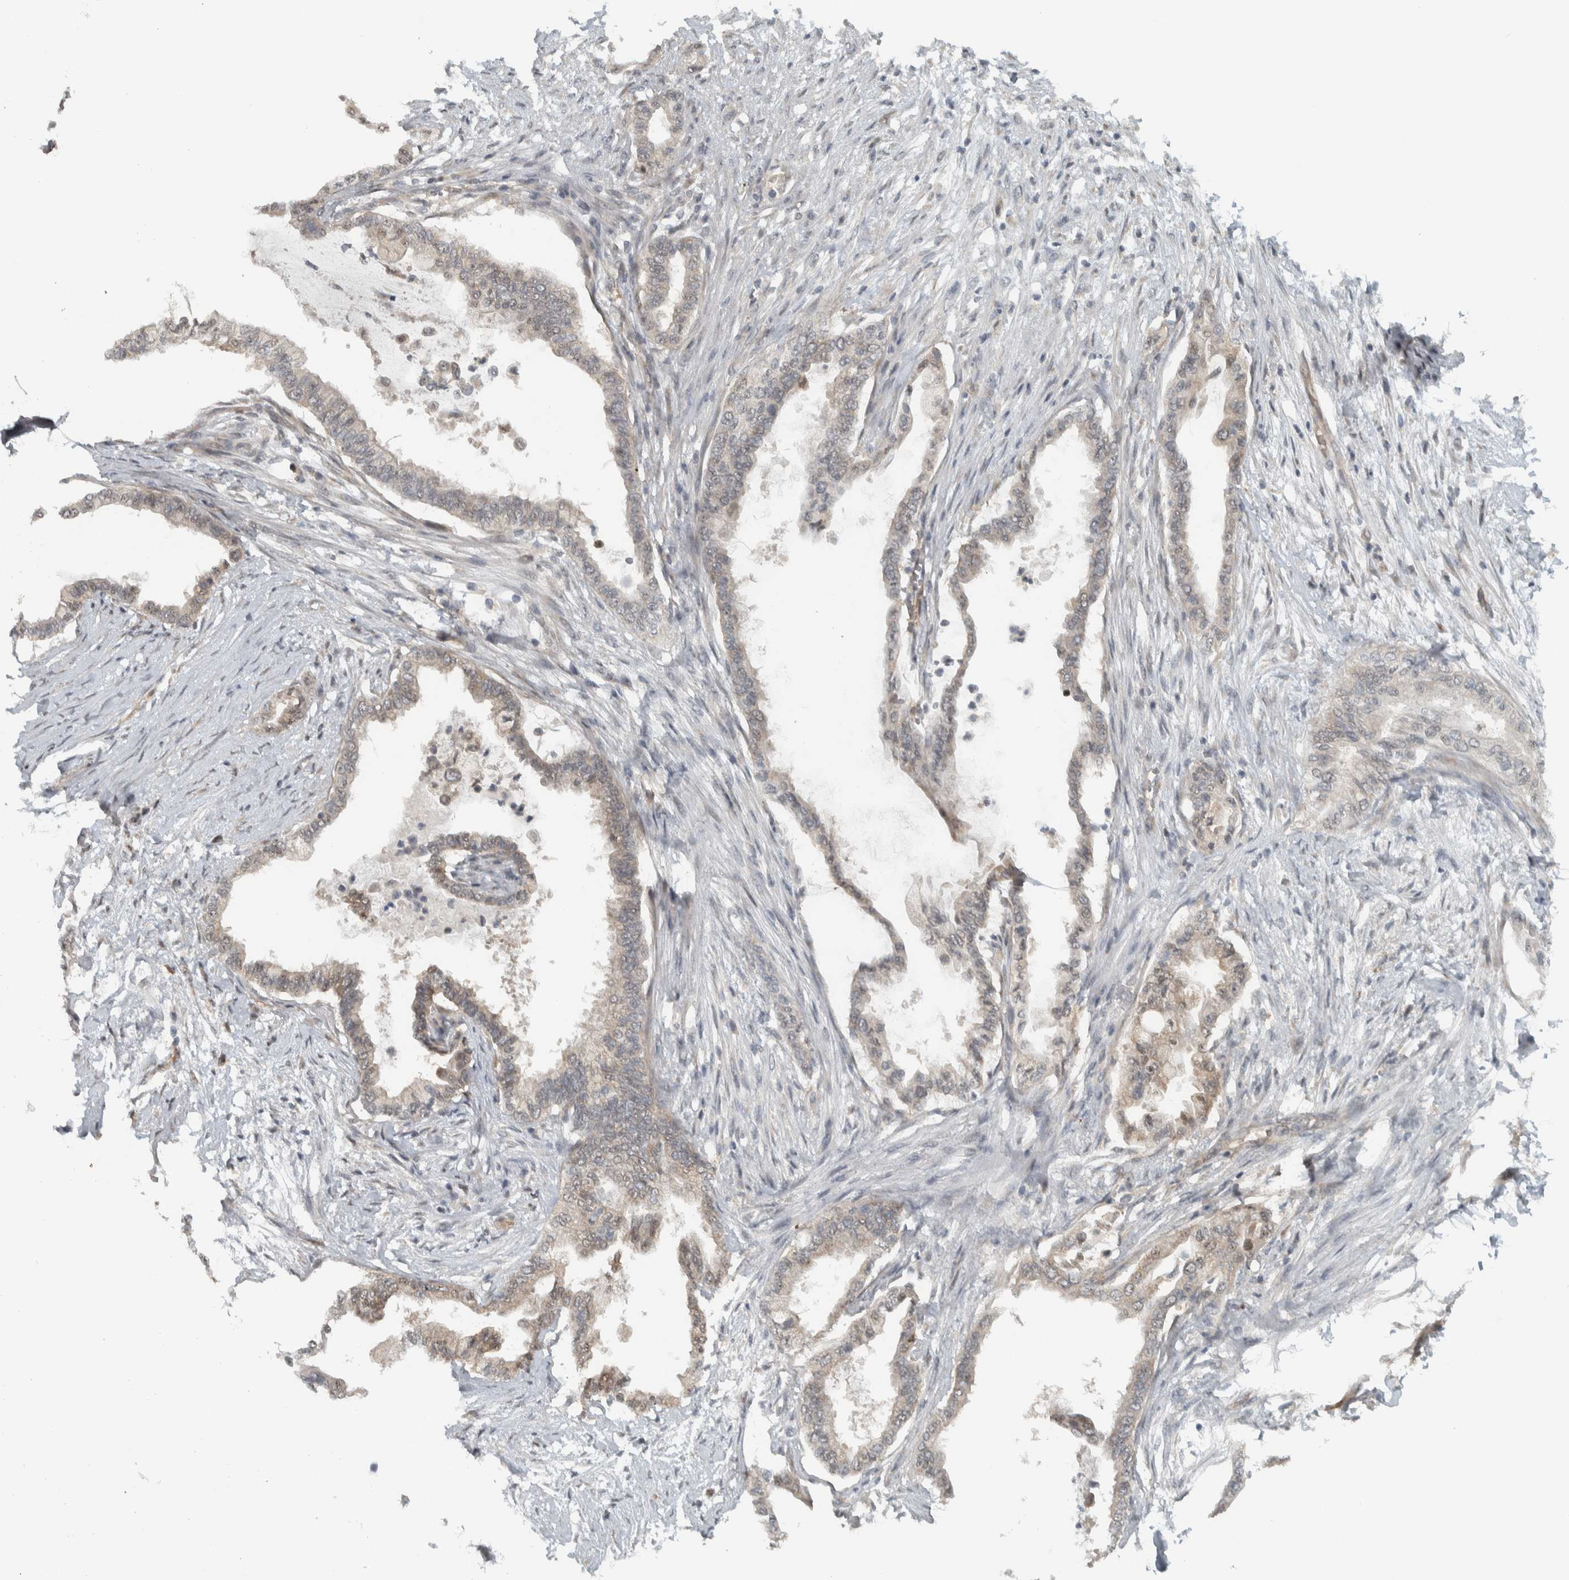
{"staining": {"intensity": "weak", "quantity": "25%-75%", "location": "cytoplasmic/membranous,nuclear"}, "tissue": "pancreatic cancer", "cell_type": "Tumor cells", "image_type": "cancer", "snomed": [{"axis": "morphology", "description": "Normal tissue, NOS"}, {"axis": "morphology", "description": "Adenocarcinoma, NOS"}, {"axis": "topography", "description": "Pancreas"}, {"axis": "topography", "description": "Duodenum"}], "caption": "Immunohistochemistry (IHC) image of neoplastic tissue: human adenocarcinoma (pancreatic) stained using immunohistochemistry demonstrates low levels of weak protein expression localized specifically in the cytoplasmic/membranous and nuclear of tumor cells, appearing as a cytoplasmic/membranous and nuclear brown color.", "gene": "NAPG", "patient": {"sex": "female", "age": 60}}